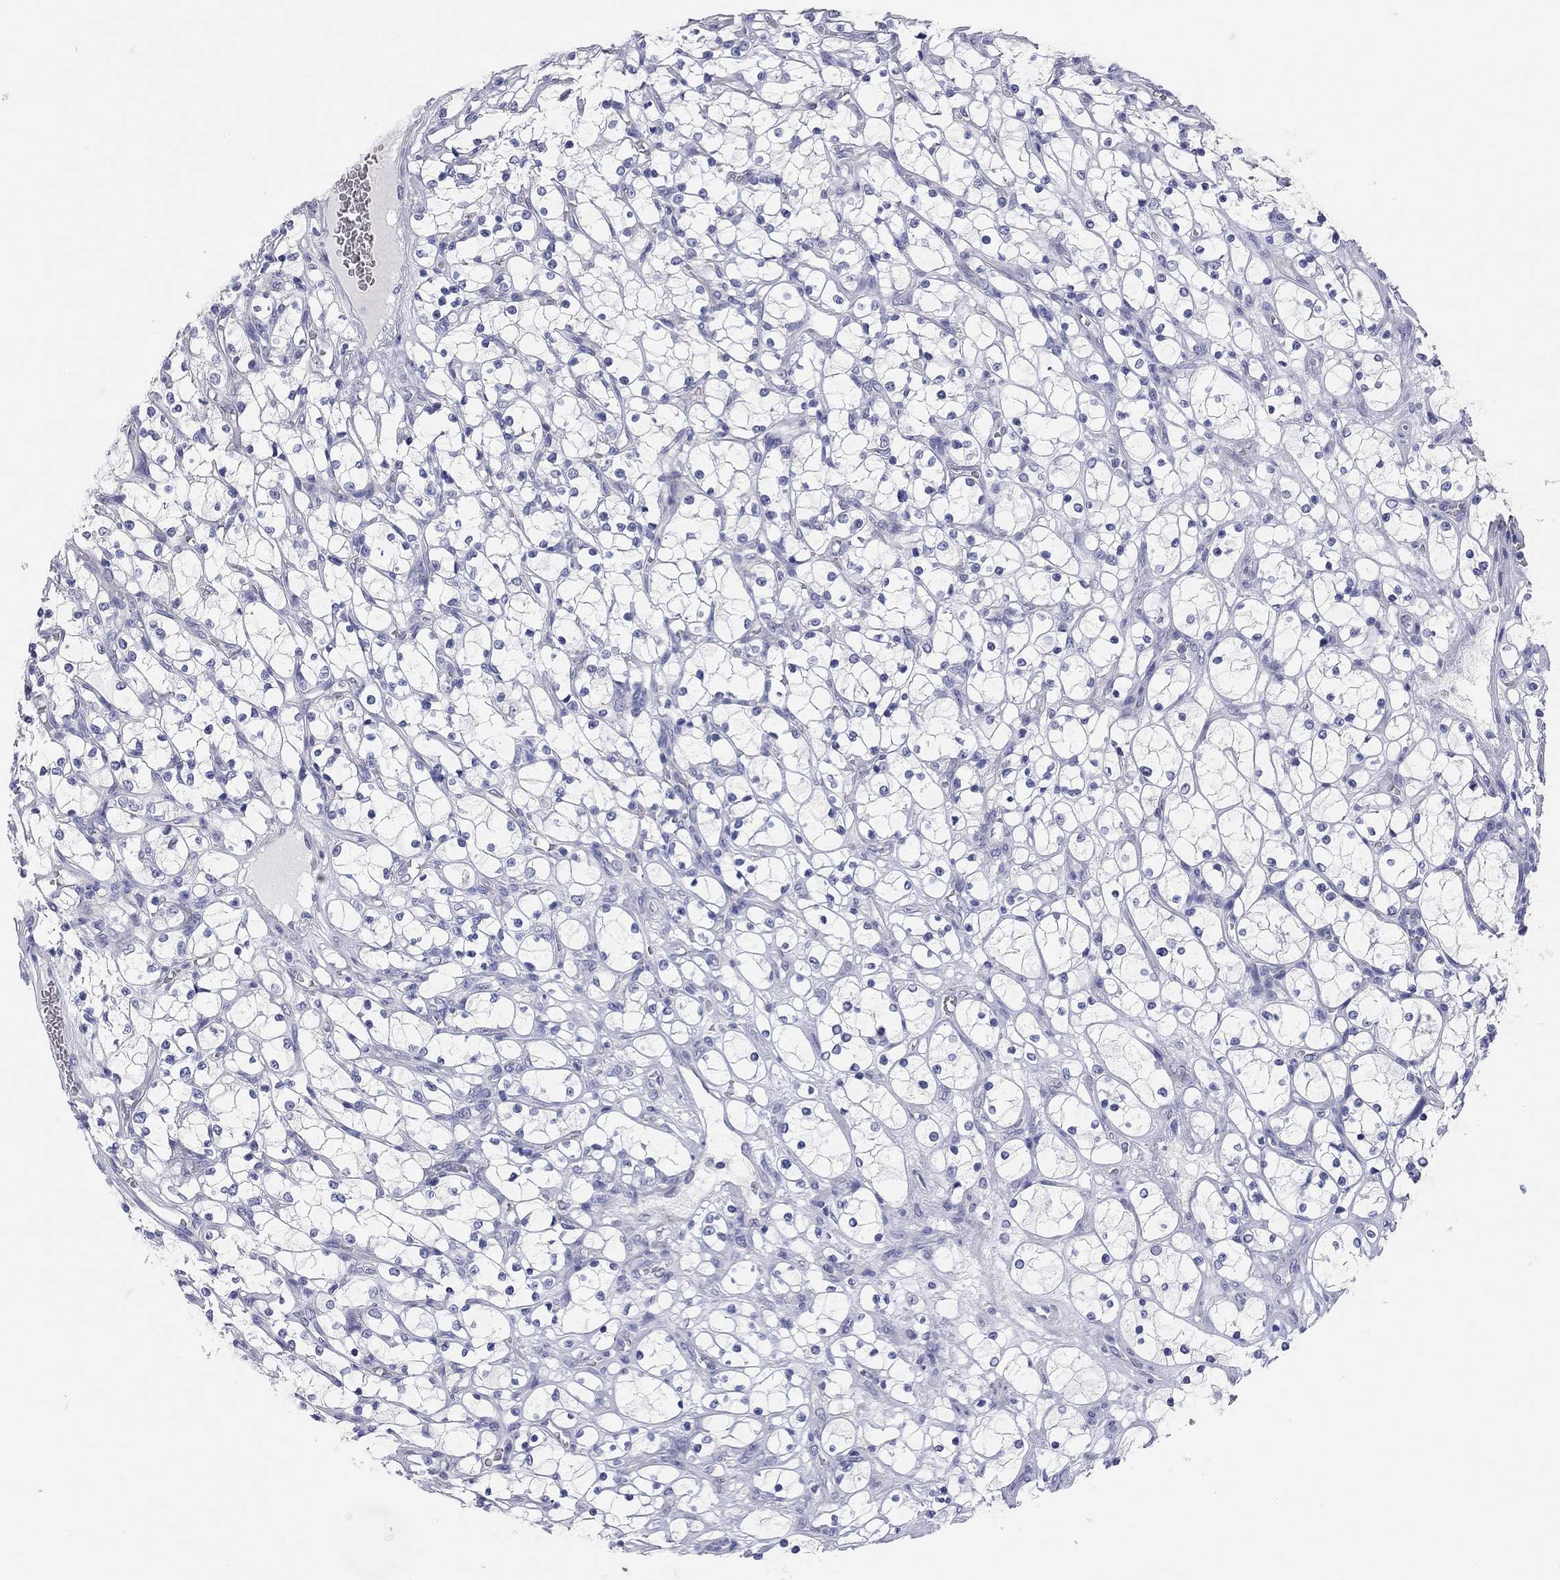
{"staining": {"intensity": "negative", "quantity": "none", "location": "none"}, "tissue": "renal cancer", "cell_type": "Tumor cells", "image_type": "cancer", "snomed": [{"axis": "morphology", "description": "Adenocarcinoma, NOS"}, {"axis": "topography", "description": "Kidney"}], "caption": "An immunohistochemistry (IHC) histopathology image of renal cancer (adenocarcinoma) is shown. There is no staining in tumor cells of renal cancer (adenocarcinoma).", "gene": "TMEM221", "patient": {"sex": "female", "age": 69}}